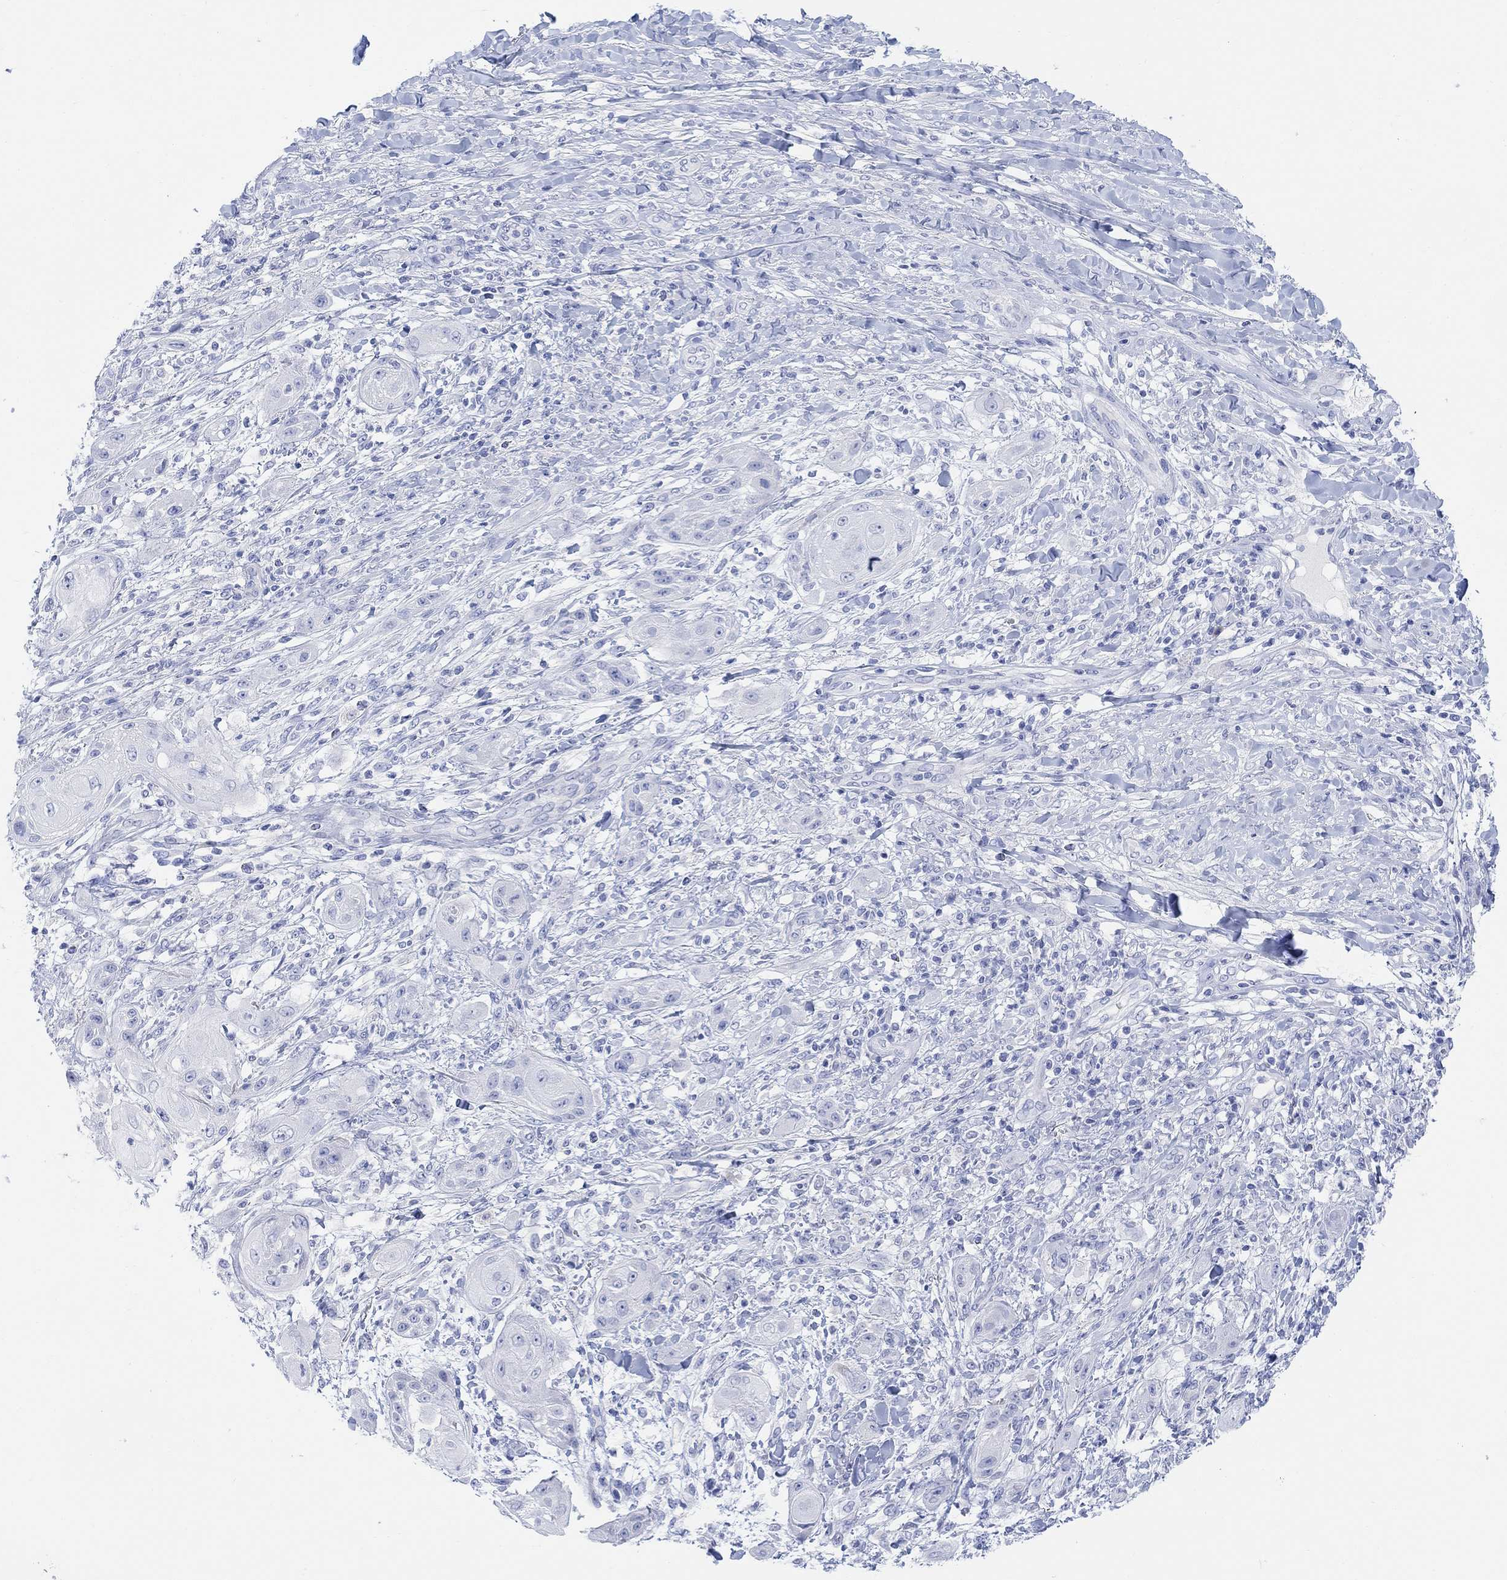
{"staining": {"intensity": "negative", "quantity": "none", "location": "none"}, "tissue": "skin cancer", "cell_type": "Tumor cells", "image_type": "cancer", "snomed": [{"axis": "morphology", "description": "Squamous cell carcinoma, NOS"}, {"axis": "topography", "description": "Skin"}], "caption": "Tumor cells are negative for protein expression in human squamous cell carcinoma (skin).", "gene": "GNG13", "patient": {"sex": "male", "age": 62}}